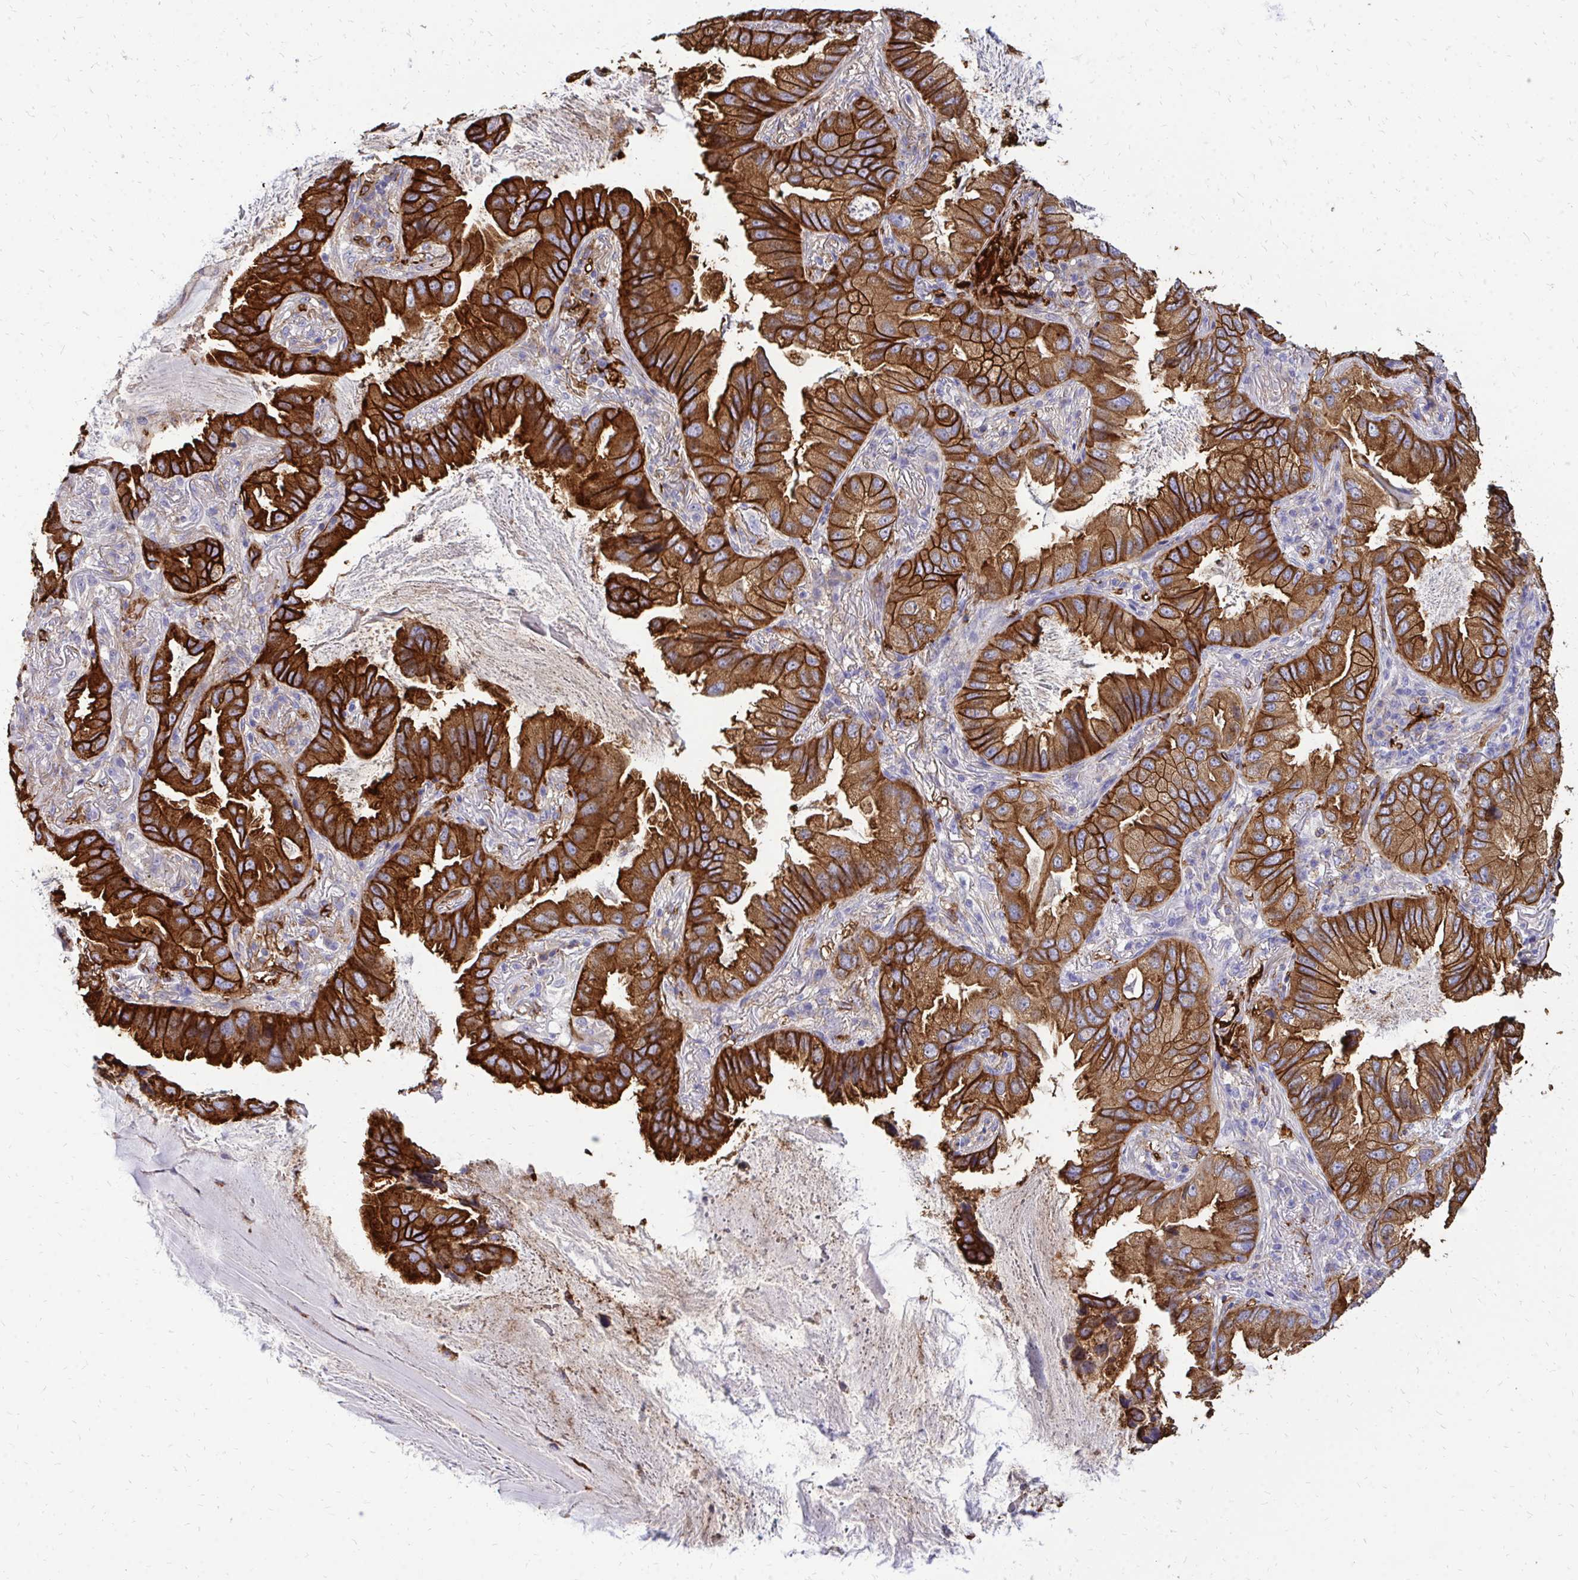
{"staining": {"intensity": "strong", "quantity": ">75%", "location": "cytoplasmic/membranous"}, "tissue": "lung cancer", "cell_type": "Tumor cells", "image_type": "cancer", "snomed": [{"axis": "morphology", "description": "Adenocarcinoma, NOS"}, {"axis": "topography", "description": "Lung"}], "caption": "An immunohistochemistry (IHC) image of neoplastic tissue is shown. Protein staining in brown highlights strong cytoplasmic/membranous positivity in lung adenocarcinoma within tumor cells.", "gene": "MARCKSL1", "patient": {"sex": "female", "age": 69}}